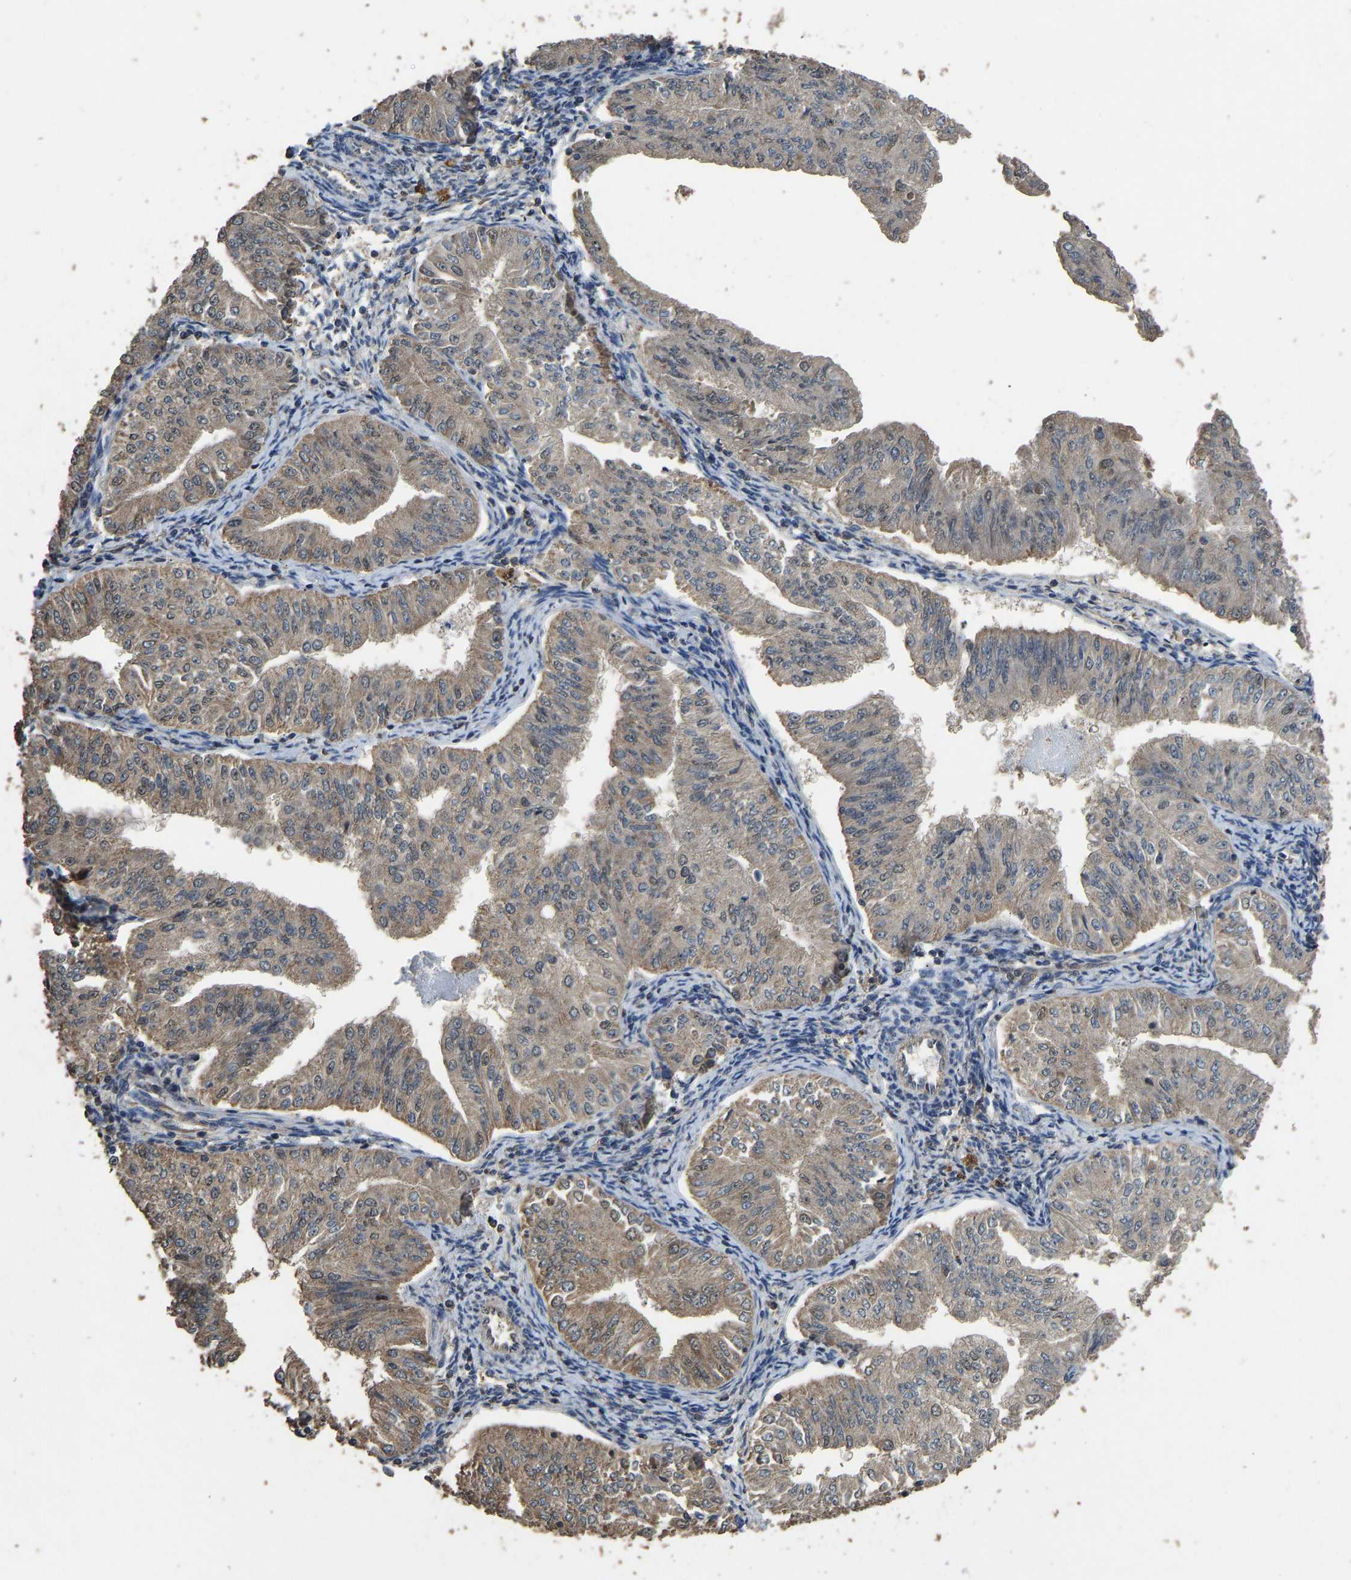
{"staining": {"intensity": "moderate", "quantity": ">75%", "location": "cytoplasmic/membranous"}, "tissue": "endometrial cancer", "cell_type": "Tumor cells", "image_type": "cancer", "snomed": [{"axis": "morphology", "description": "Normal tissue, NOS"}, {"axis": "morphology", "description": "Adenocarcinoma, NOS"}, {"axis": "topography", "description": "Endometrium"}], "caption": "About >75% of tumor cells in endometrial cancer (adenocarcinoma) exhibit moderate cytoplasmic/membranous protein expression as visualized by brown immunohistochemical staining.", "gene": "CIDEC", "patient": {"sex": "female", "age": 53}}